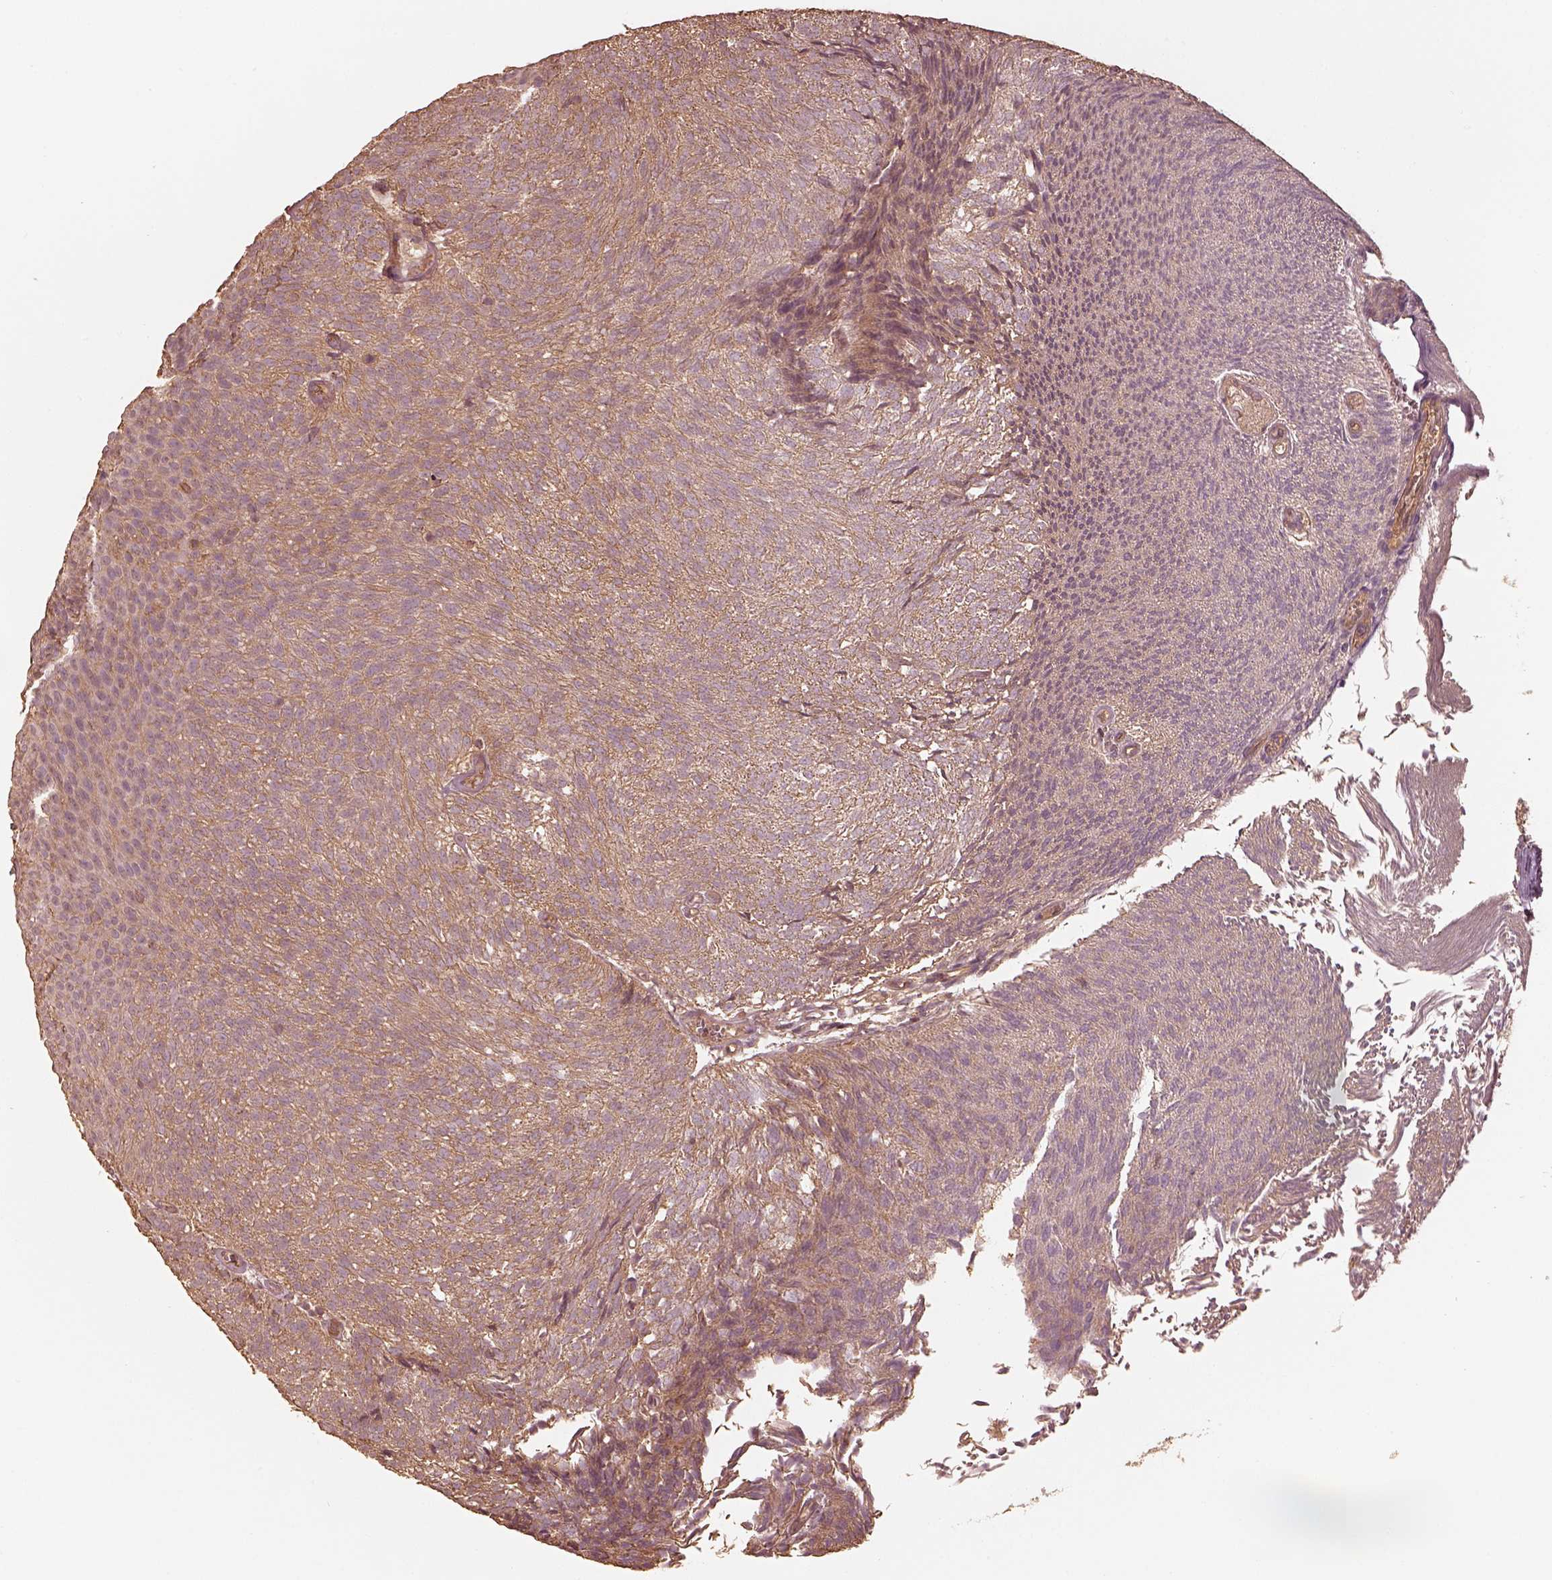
{"staining": {"intensity": "moderate", "quantity": "25%-75%", "location": "cytoplasmic/membranous"}, "tissue": "urothelial cancer", "cell_type": "Tumor cells", "image_type": "cancer", "snomed": [{"axis": "morphology", "description": "Urothelial carcinoma, Low grade"}, {"axis": "topography", "description": "Urinary bladder"}], "caption": "Protein positivity by immunohistochemistry (IHC) exhibits moderate cytoplasmic/membranous staining in about 25%-75% of tumor cells in urothelial cancer. (IHC, brightfield microscopy, high magnification).", "gene": "WDR7", "patient": {"sex": "male", "age": 77}}